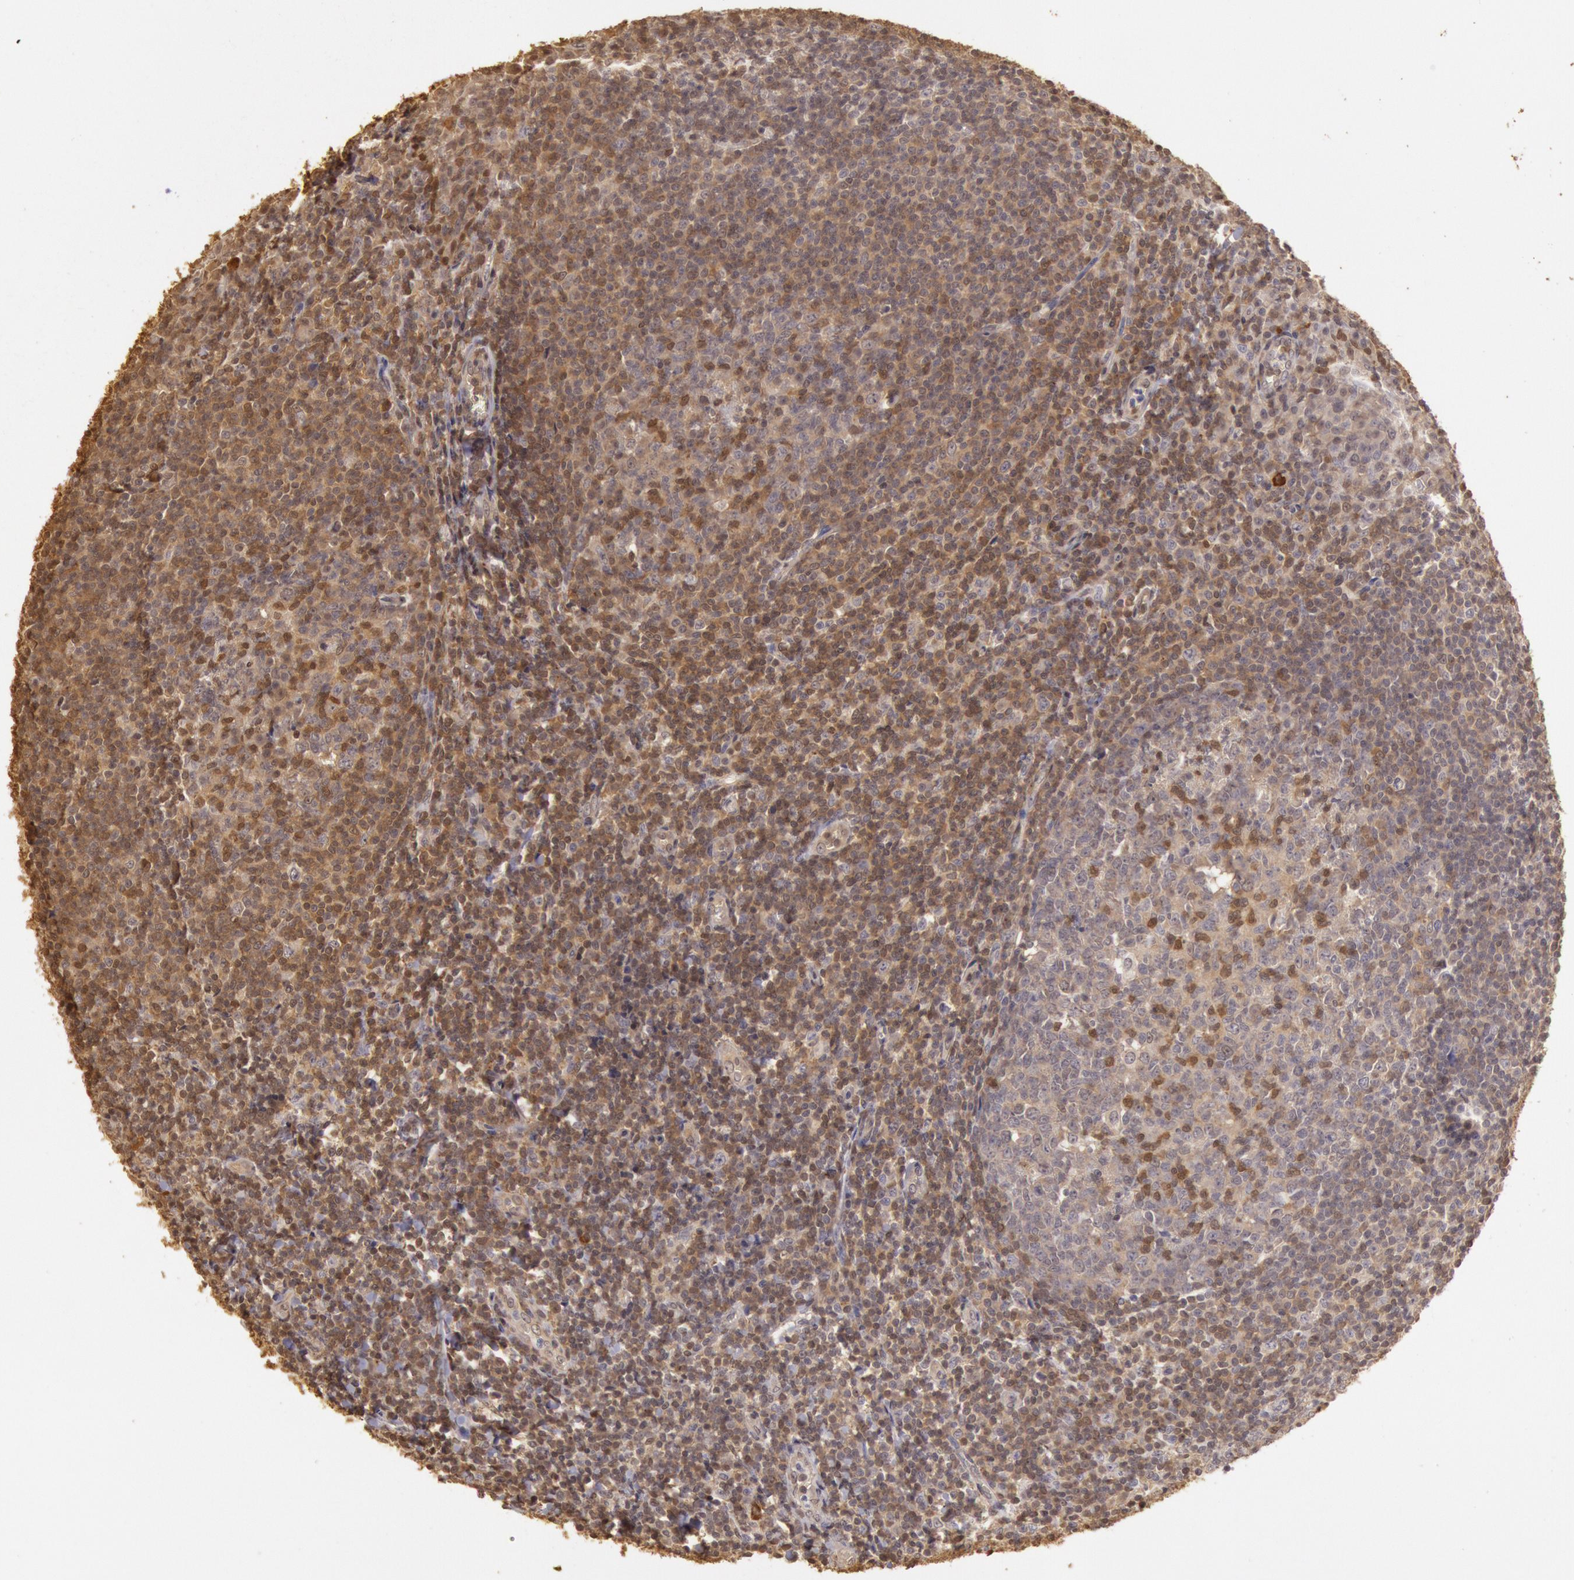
{"staining": {"intensity": "weak", "quantity": "25%-75%", "location": "cytoplasmic/membranous"}, "tissue": "tonsil", "cell_type": "Germinal center cells", "image_type": "normal", "snomed": [{"axis": "morphology", "description": "Normal tissue, NOS"}, {"axis": "topography", "description": "Tonsil"}], "caption": "Germinal center cells reveal weak cytoplasmic/membranous expression in approximately 25%-75% of cells in unremarkable tonsil.", "gene": "SOD1", "patient": {"sex": "male", "age": 31}}